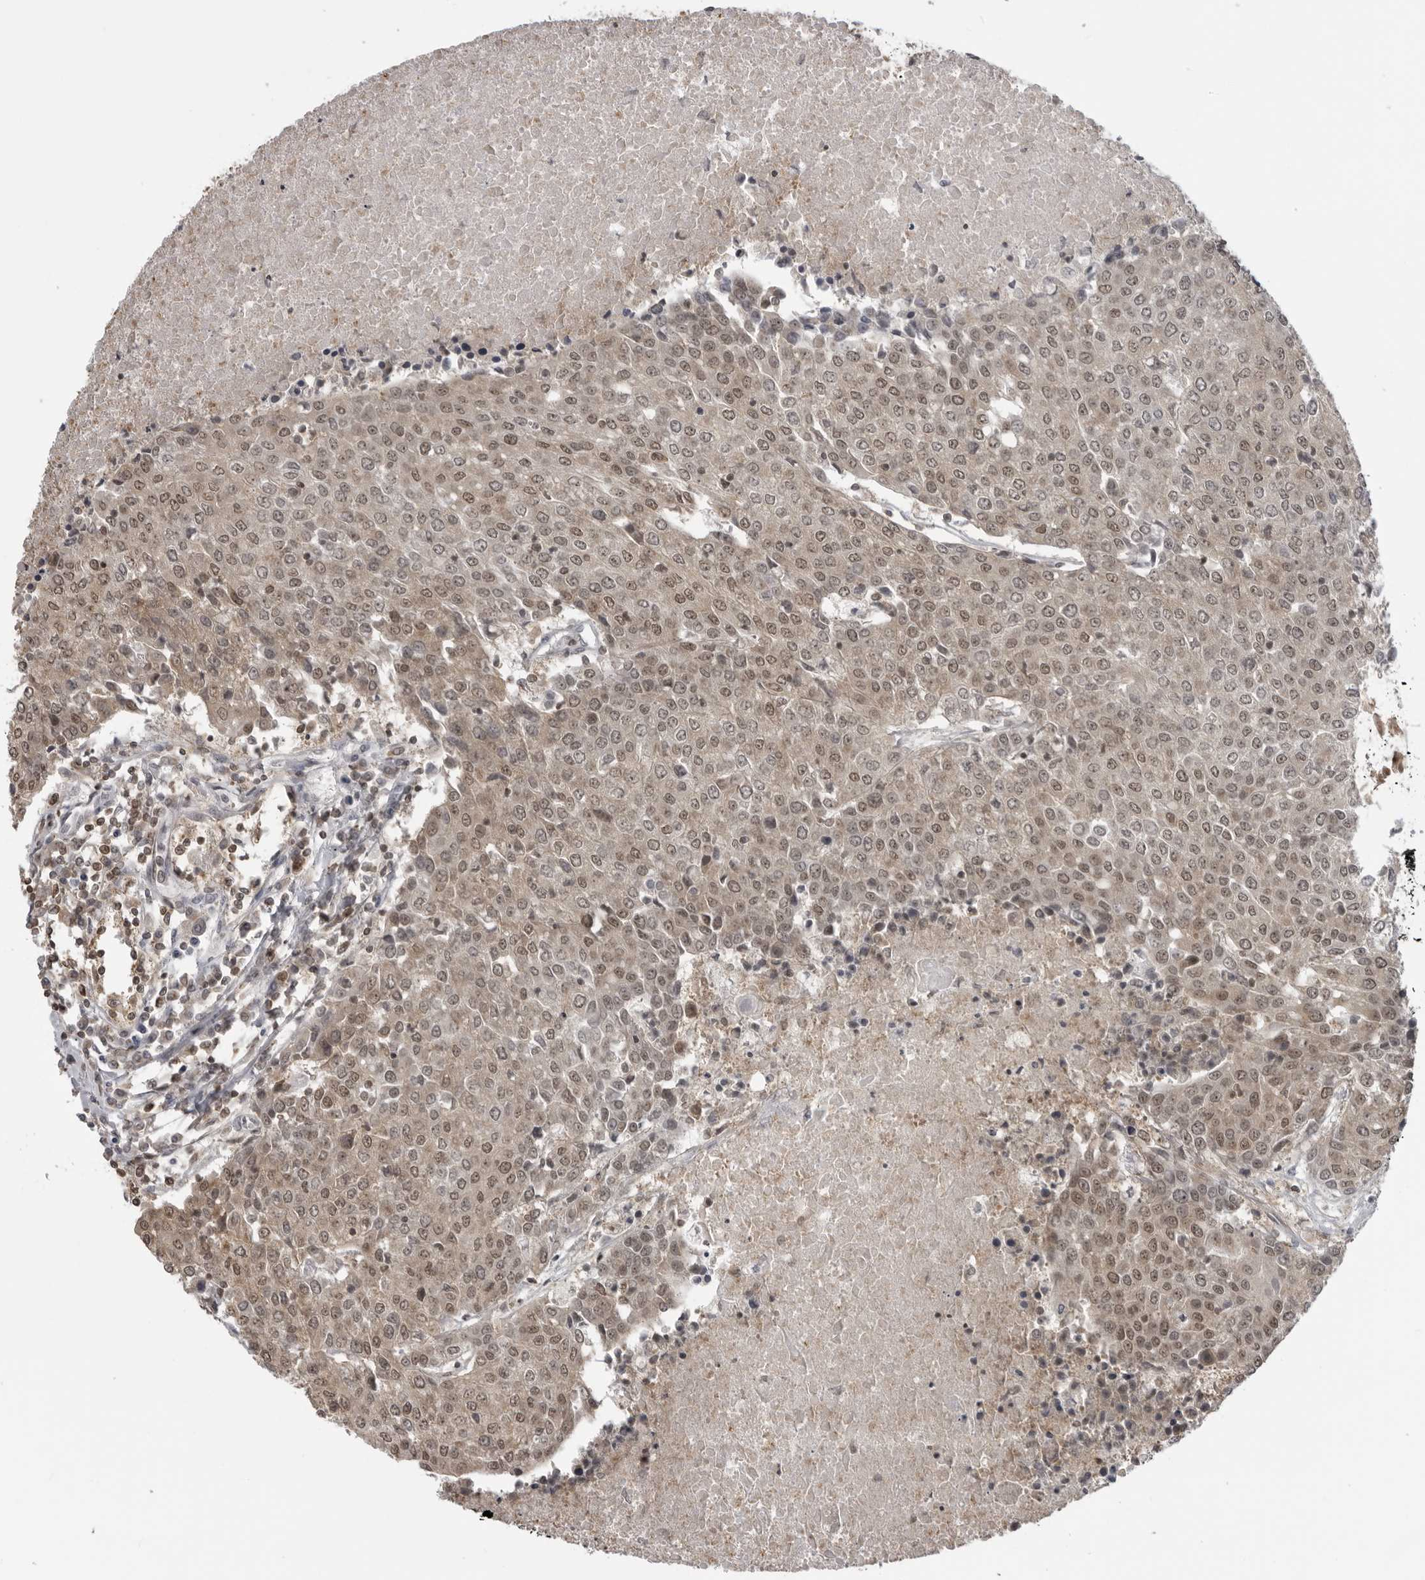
{"staining": {"intensity": "weak", "quantity": ">75%", "location": "cytoplasmic/membranous,nuclear"}, "tissue": "urothelial cancer", "cell_type": "Tumor cells", "image_type": "cancer", "snomed": [{"axis": "morphology", "description": "Urothelial carcinoma, High grade"}, {"axis": "topography", "description": "Urinary bladder"}], "caption": "Protein expression analysis of urothelial cancer shows weak cytoplasmic/membranous and nuclear staining in approximately >75% of tumor cells. (IHC, brightfield microscopy, high magnification).", "gene": "PDCL3", "patient": {"sex": "female", "age": 85}}